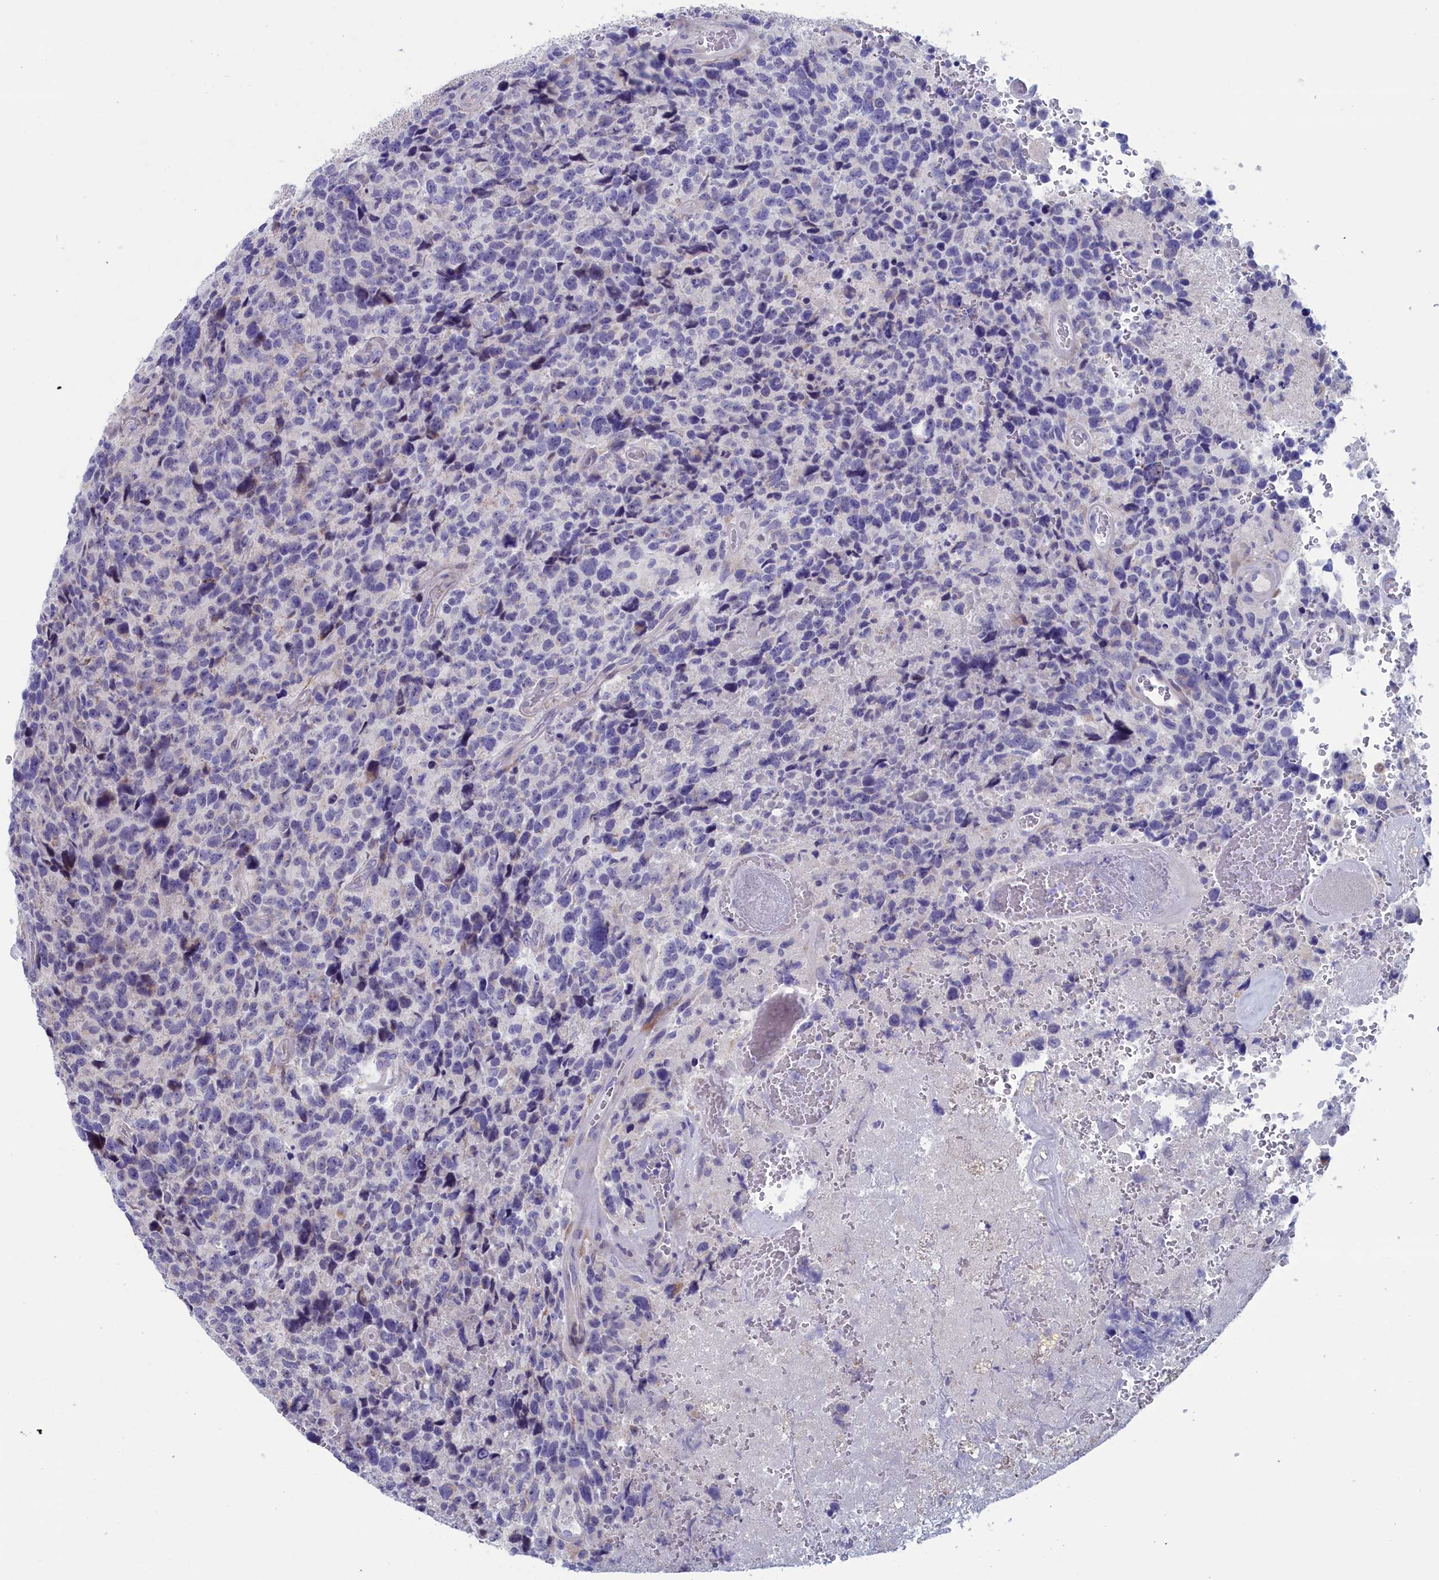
{"staining": {"intensity": "negative", "quantity": "none", "location": "none"}, "tissue": "glioma", "cell_type": "Tumor cells", "image_type": "cancer", "snomed": [{"axis": "morphology", "description": "Glioma, malignant, High grade"}, {"axis": "topography", "description": "Brain"}], "caption": "Glioma stained for a protein using immunohistochemistry (IHC) reveals no staining tumor cells.", "gene": "NIBAN3", "patient": {"sex": "male", "age": 69}}